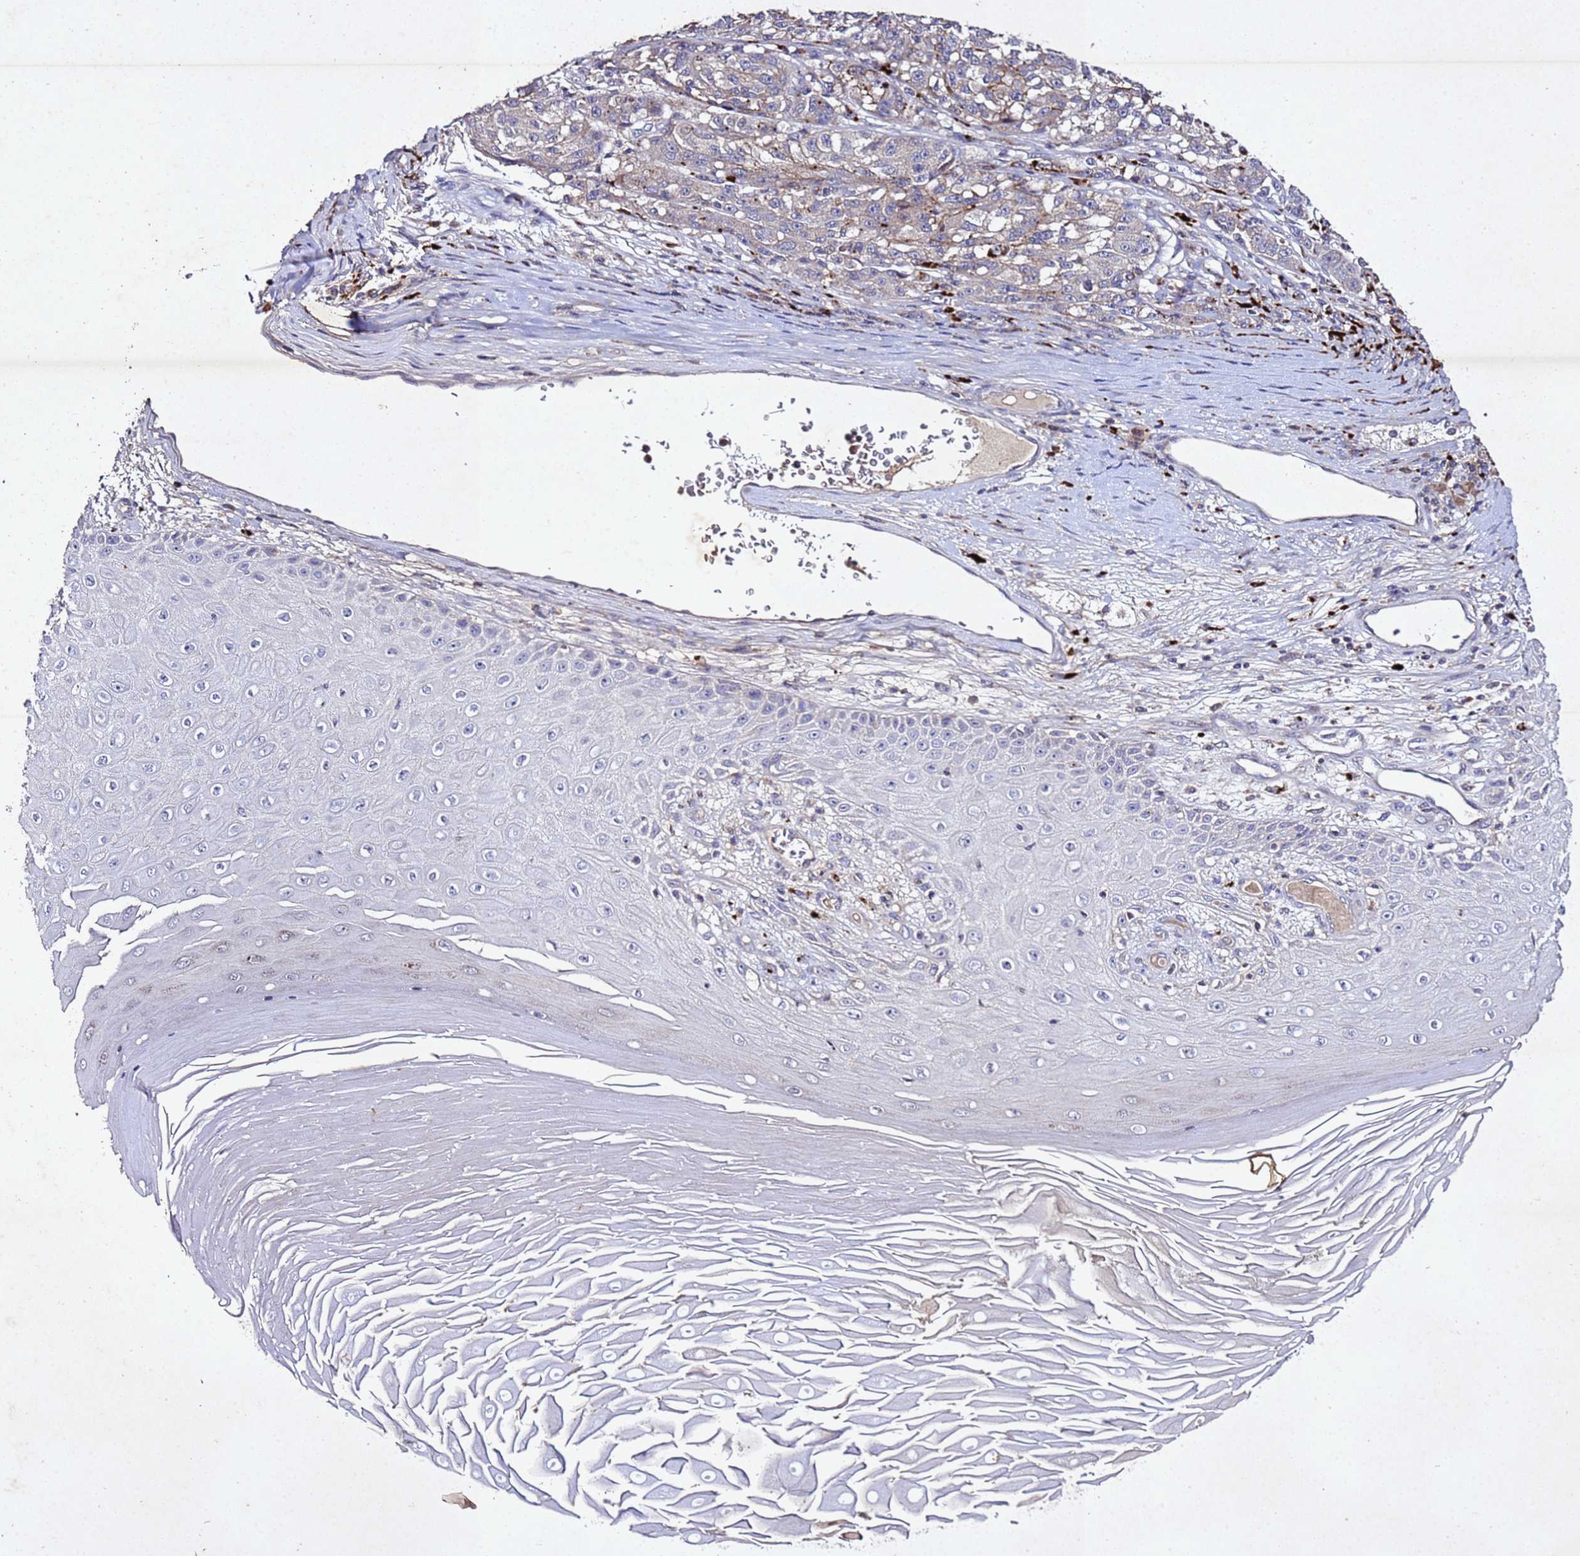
{"staining": {"intensity": "weak", "quantity": "<25%", "location": "cytoplasmic/membranous"}, "tissue": "melanoma", "cell_type": "Tumor cells", "image_type": "cancer", "snomed": [{"axis": "morphology", "description": "Malignant melanoma, NOS"}, {"axis": "topography", "description": "Skin"}], "caption": "There is no significant staining in tumor cells of malignant melanoma. Brightfield microscopy of immunohistochemistry stained with DAB (3,3'-diaminobenzidine) (brown) and hematoxylin (blue), captured at high magnification.", "gene": "SV2B", "patient": {"sex": "male", "age": 53}}